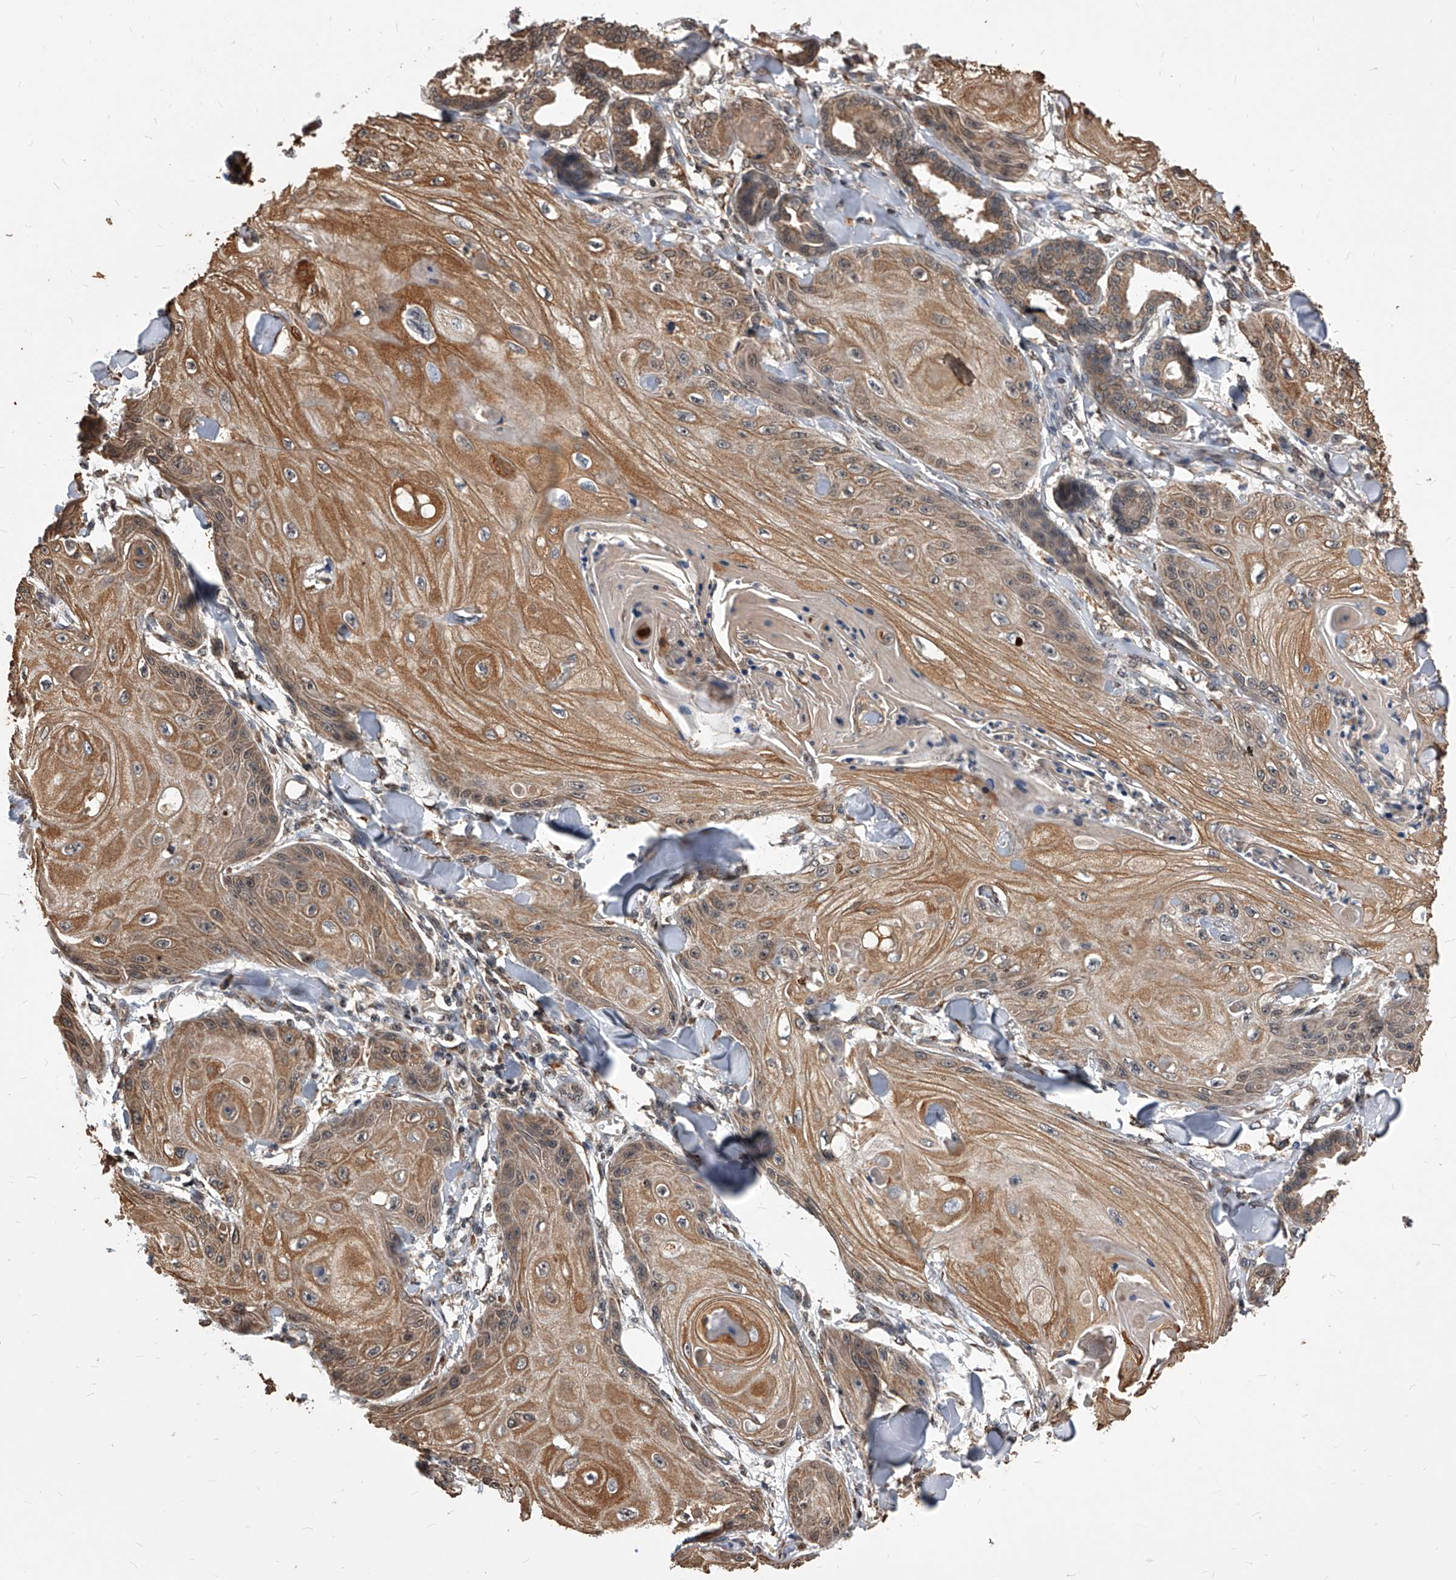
{"staining": {"intensity": "moderate", "quantity": ">75%", "location": "cytoplasmic/membranous"}, "tissue": "skin cancer", "cell_type": "Tumor cells", "image_type": "cancer", "snomed": [{"axis": "morphology", "description": "Squamous cell carcinoma, NOS"}, {"axis": "topography", "description": "Skin"}], "caption": "Protein expression analysis of human skin cancer reveals moderate cytoplasmic/membranous expression in approximately >75% of tumor cells. The staining is performed using DAB brown chromogen to label protein expression. The nuclei are counter-stained blue using hematoxylin.", "gene": "ID1", "patient": {"sex": "male", "age": 74}}